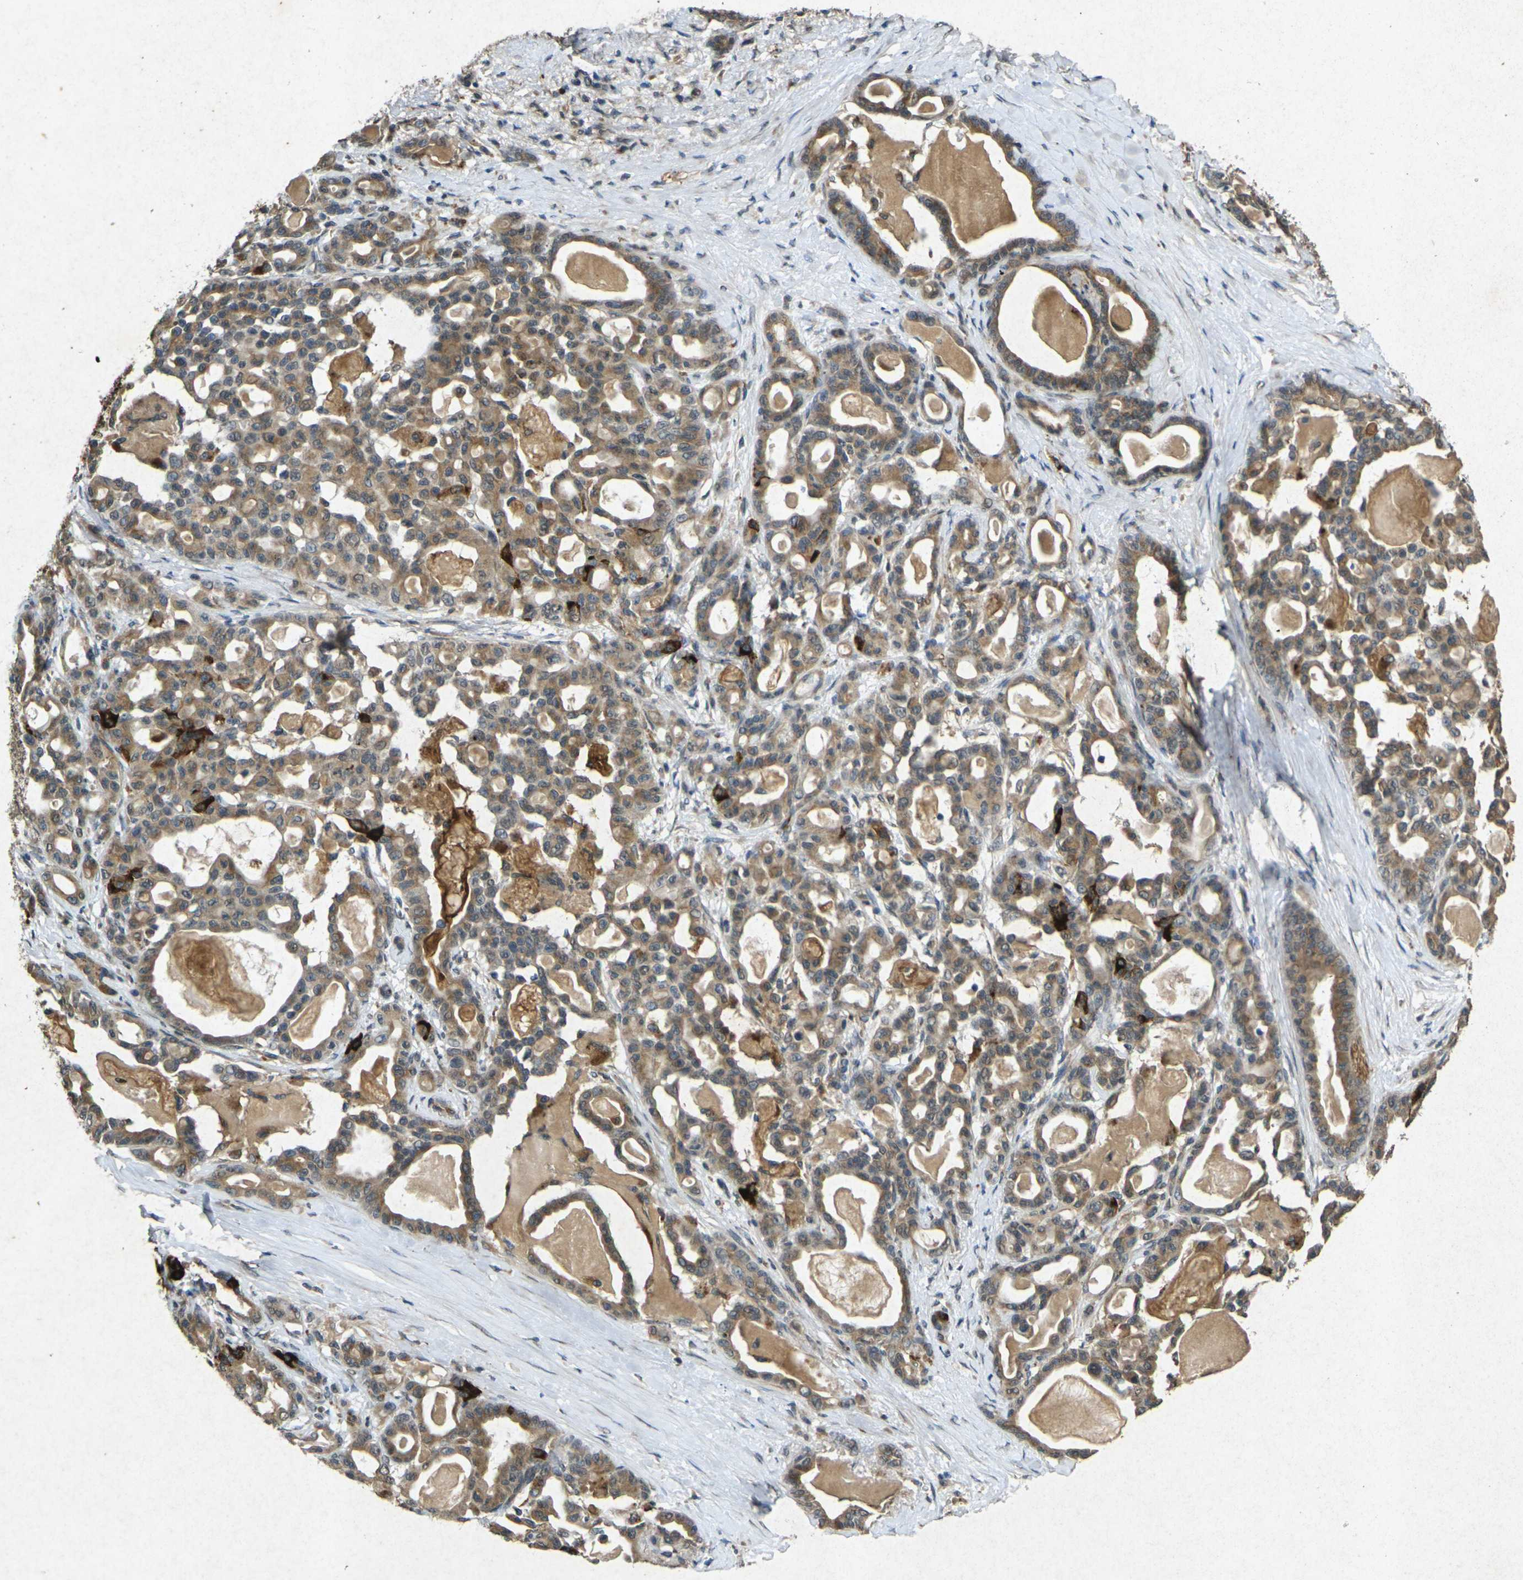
{"staining": {"intensity": "moderate", "quantity": ">75%", "location": "cytoplasmic/membranous"}, "tissue": "pancreatic cancer", "cell_type": "Tumor cells", "image_type": "cancer", "snomed": [{"axis": "morphology", "description": "Adenocarcinoma, NOS"}, {"axis": "topography", "description": "Pancreas"}], "caption": "Approximately >75% of tumor cells in human pancreatic cancer (adenocarcinoma) display moderate cytoplasmic/membranous protein staining as visualized by brown immunohistochemical staining.", "gene": "RGMA", "patient": {"sex": "male", "age": 63}}